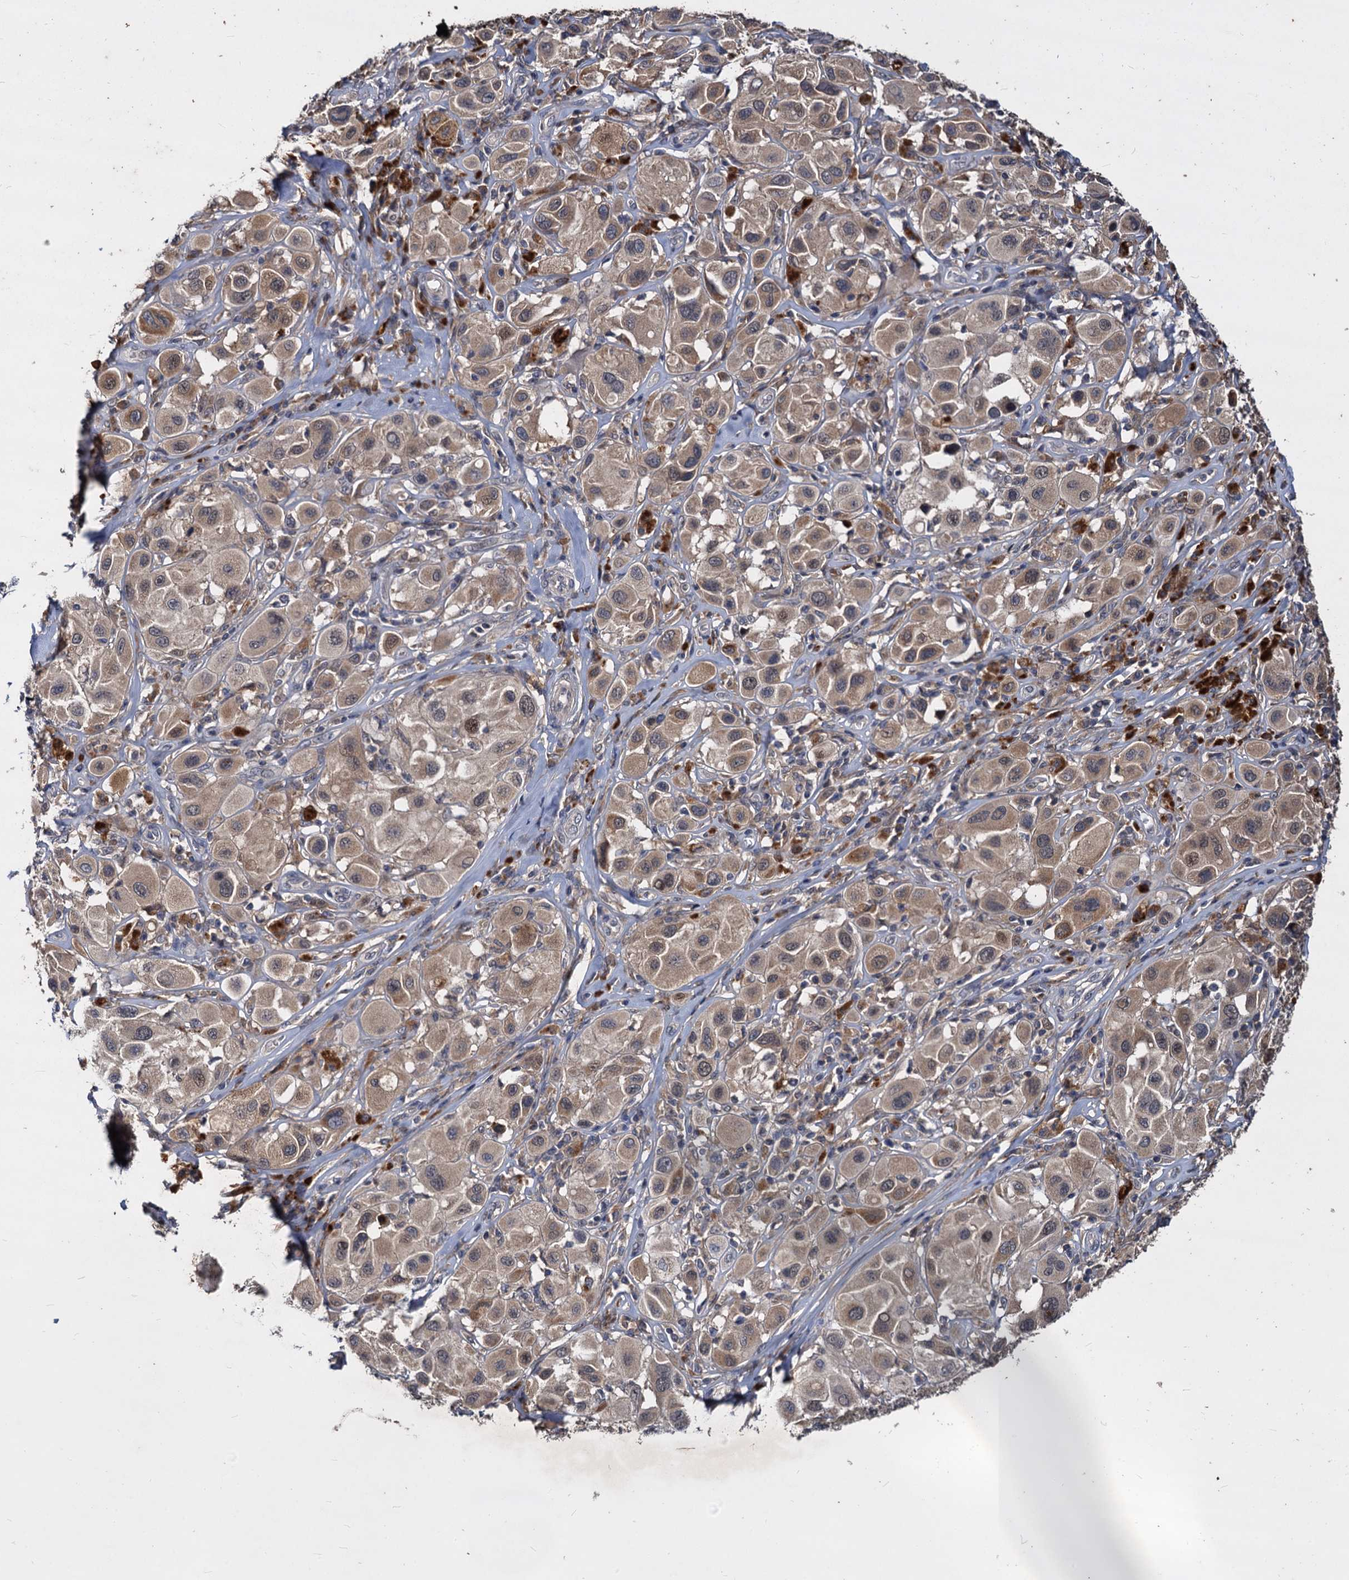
{"staining": {"intensity": "weak", "quantity": ">75%", "location": "cytoplasmic/membranous"}, "tissue": "melanoma", "cell_type": "Tumor cells", "image_type": "cancer", "snomed": [{"axis": "morphology", "description": "Malignant melanoma, Metastatic site"}, {"axis": "topography", "description": "Skin"}], "caption": "A micrograph of malignant melanoma (metastatic site) stained for a protein exhibits weak cytoplasmic/membranous brown staining in tumor cells. (IHC, brightfield microscopy, high magnification).", "gene": "CCDC184", "patient": {"sex": "male", "age": 41}}